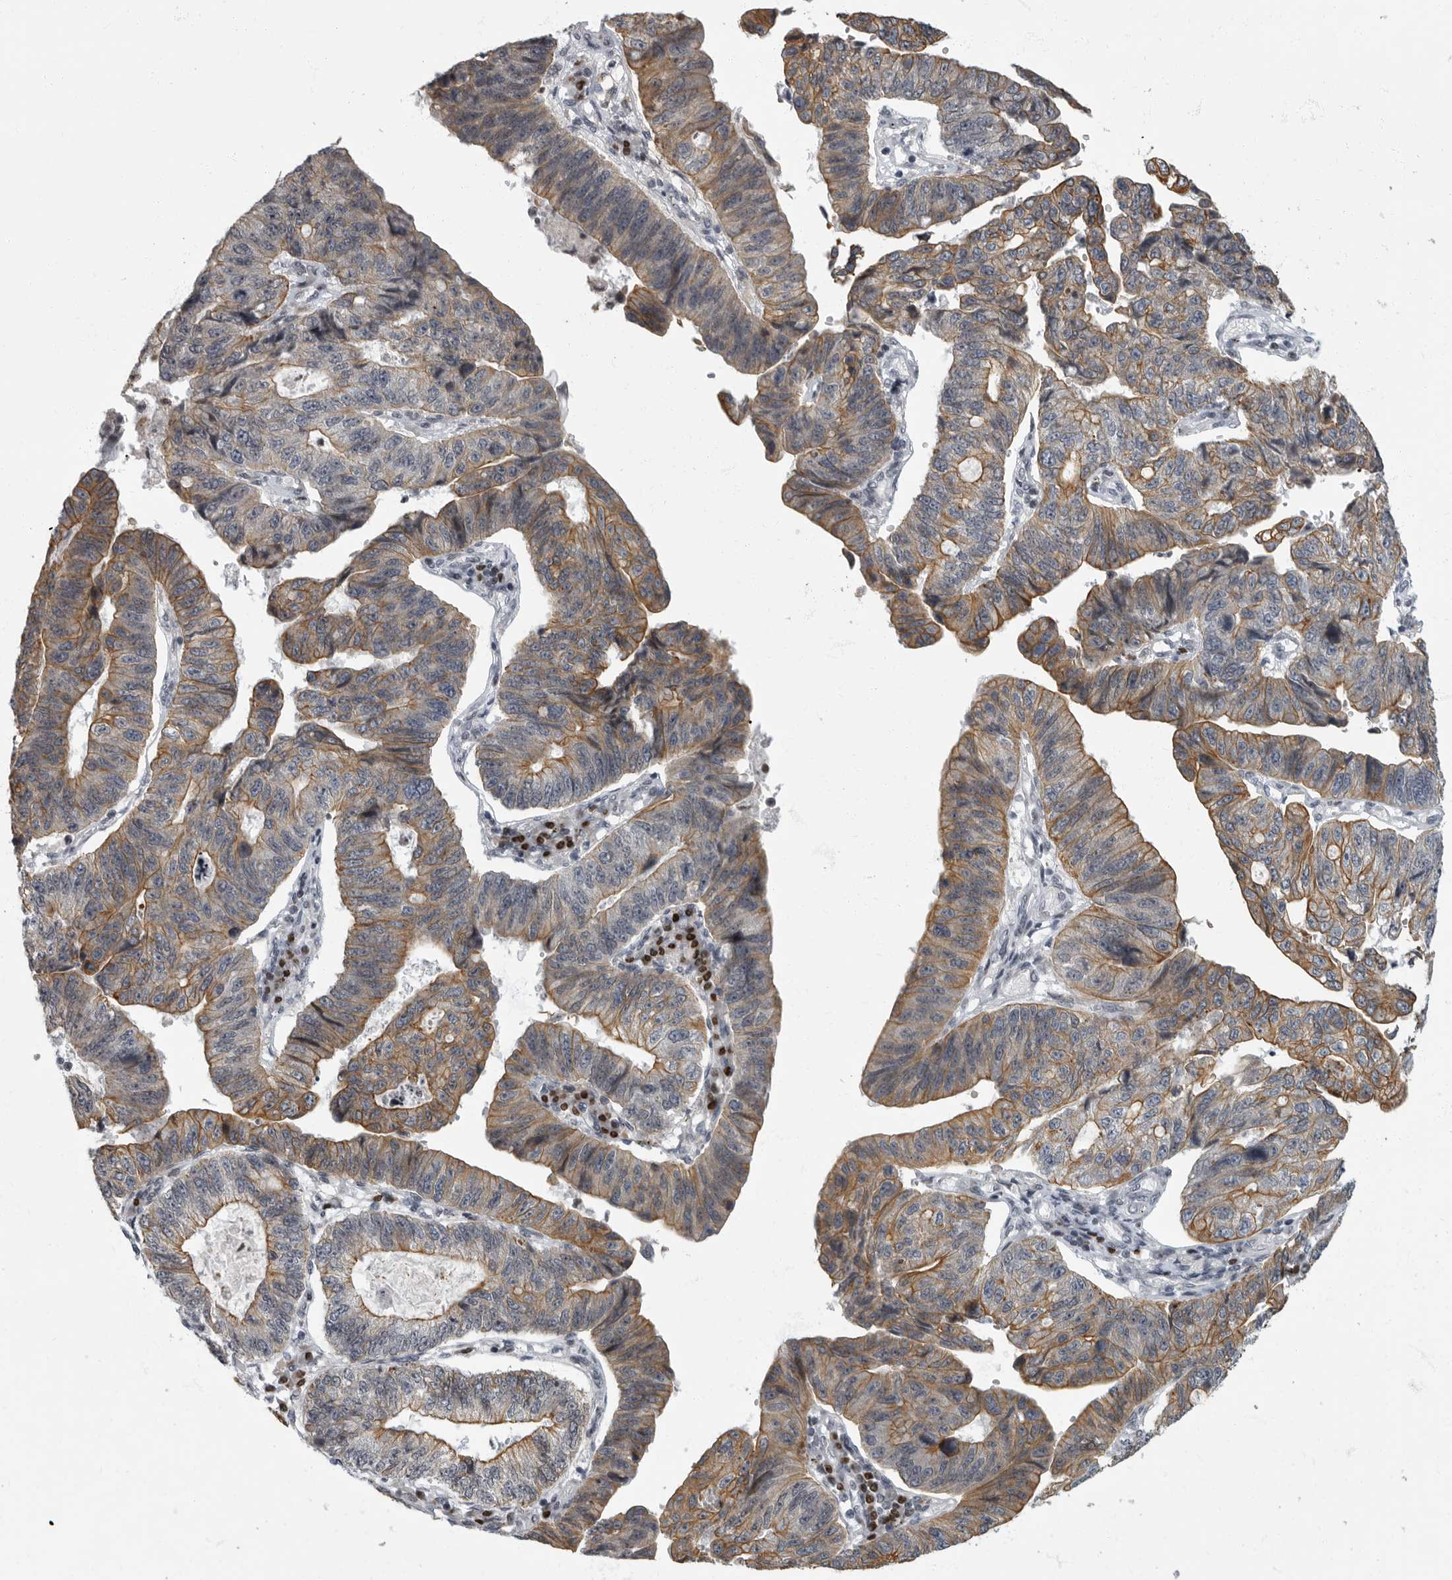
{"staining": {"intensity": "moderate", "quantity": ">75%", "location": "cytoplasmic/membranous"}, "tissue": "stomach cancer", "cell_type": "Tumor cells", "image_type": "cancer", "snomed": [{"axis": "morphology", "description": "Adenocarcinoma, NOS"}, {"axis": "topography", "description": "Stomach"}], "caption": "A micrograph showing moderate cytoplasmic/membranous staining in about >75% of tumor cells in adenocarcinoma (stomach), as visualized by brown immunohistochemical staining.", "gene": "EVI5", "patient": {"sex": "male", "age": 59}}